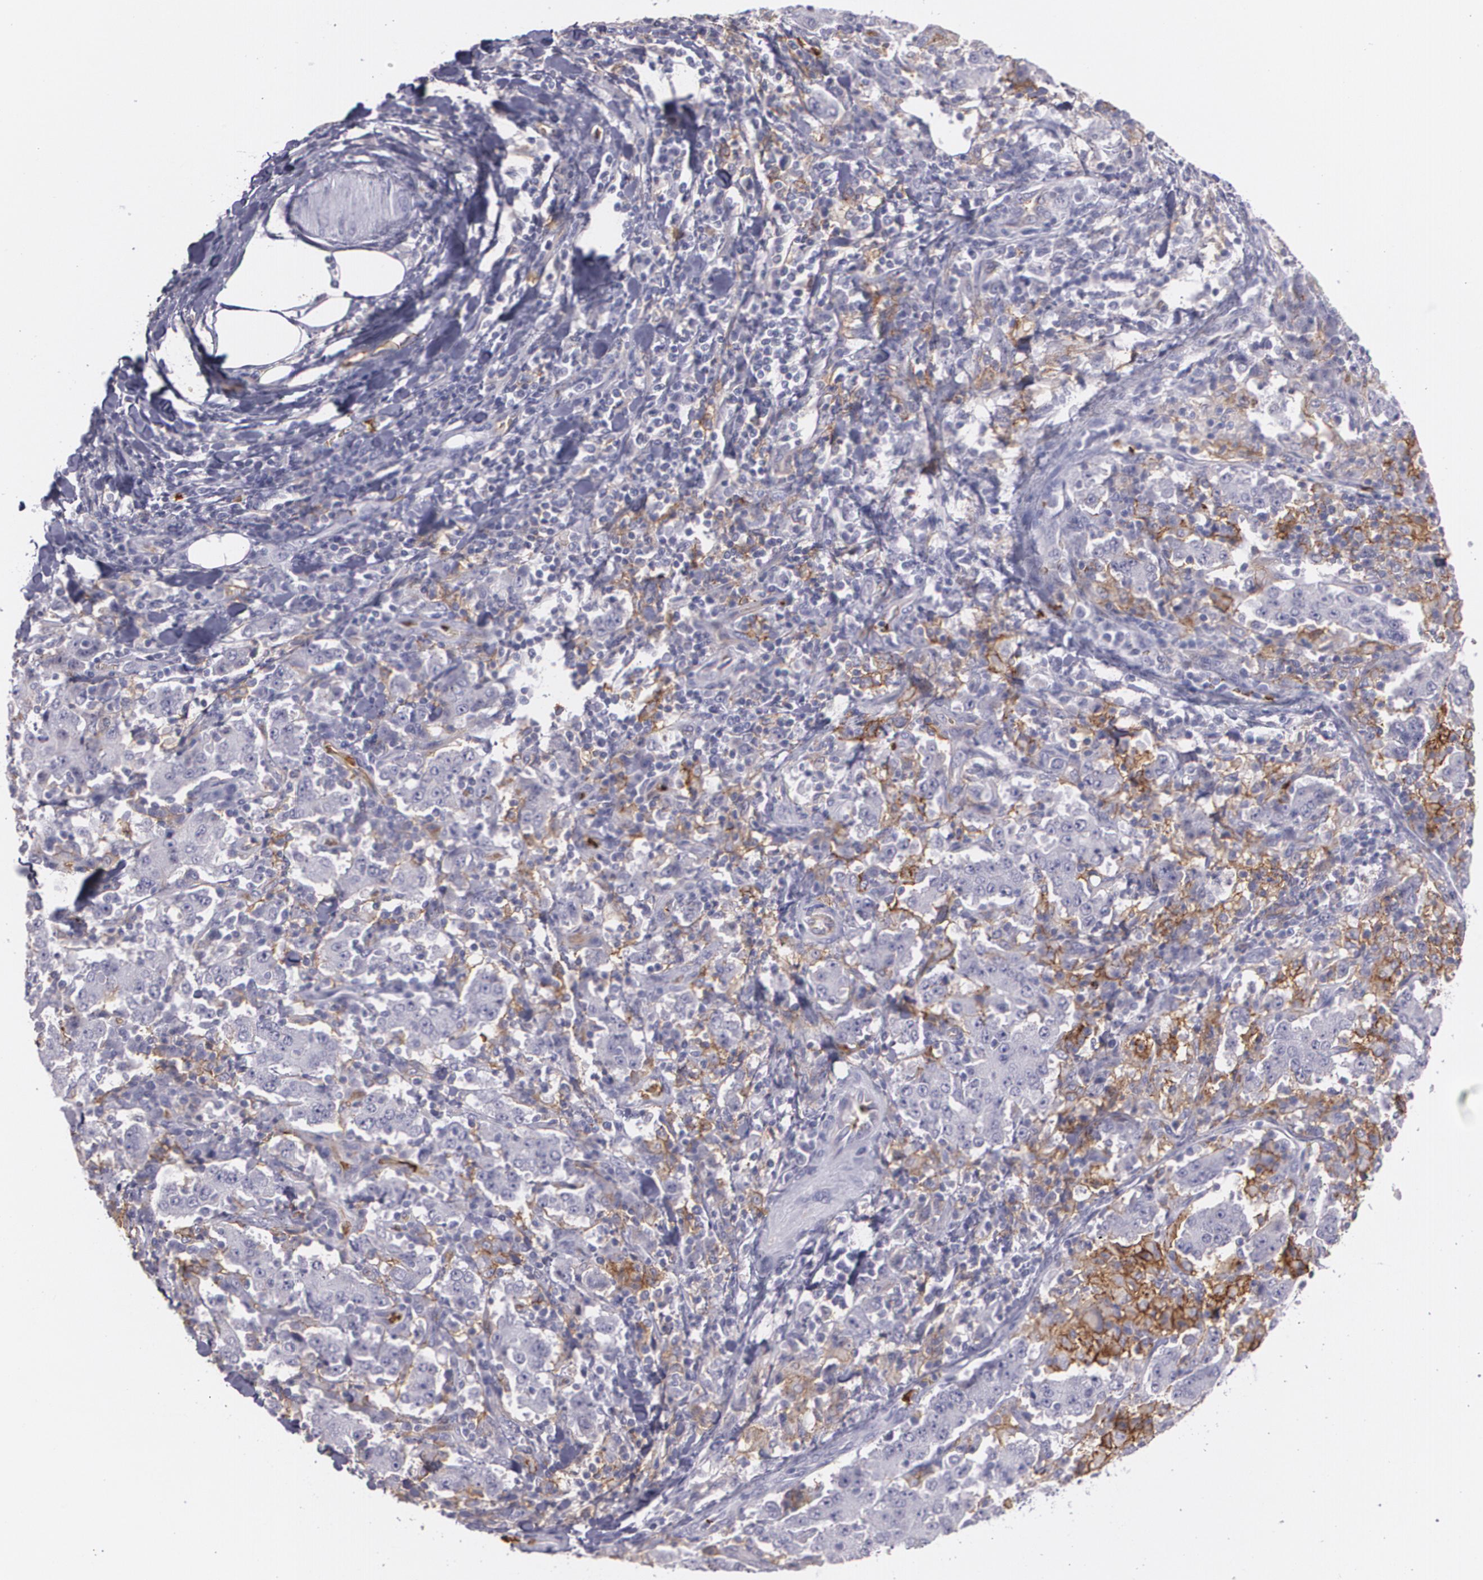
{"staining": {"intensity": "negative", "quantity": "none", "location": "none"}, "tissue": "stomach cancer", "cell_type": "Tumor cells", "image_type": "cancer", "snomed": [{"axis": "morphology", "description": "Normal tissue, NOS"}, {"axis": "morphology", "description": "Adenocarcinoma, NOS"}, {"axis": "topography", "description": "Stomach, upper"}, {"axis": "topography", "description": "Stomach"}], "caption": "Immunohistochemical staining of human stomach cancer reveals no significant positivity in tumor cells. (Brightfield microscopy of DAB immunohistochemistry (IHC) at high magnification).", "gene": "ACE", "patient": {"sex": "male", "age": 59}}